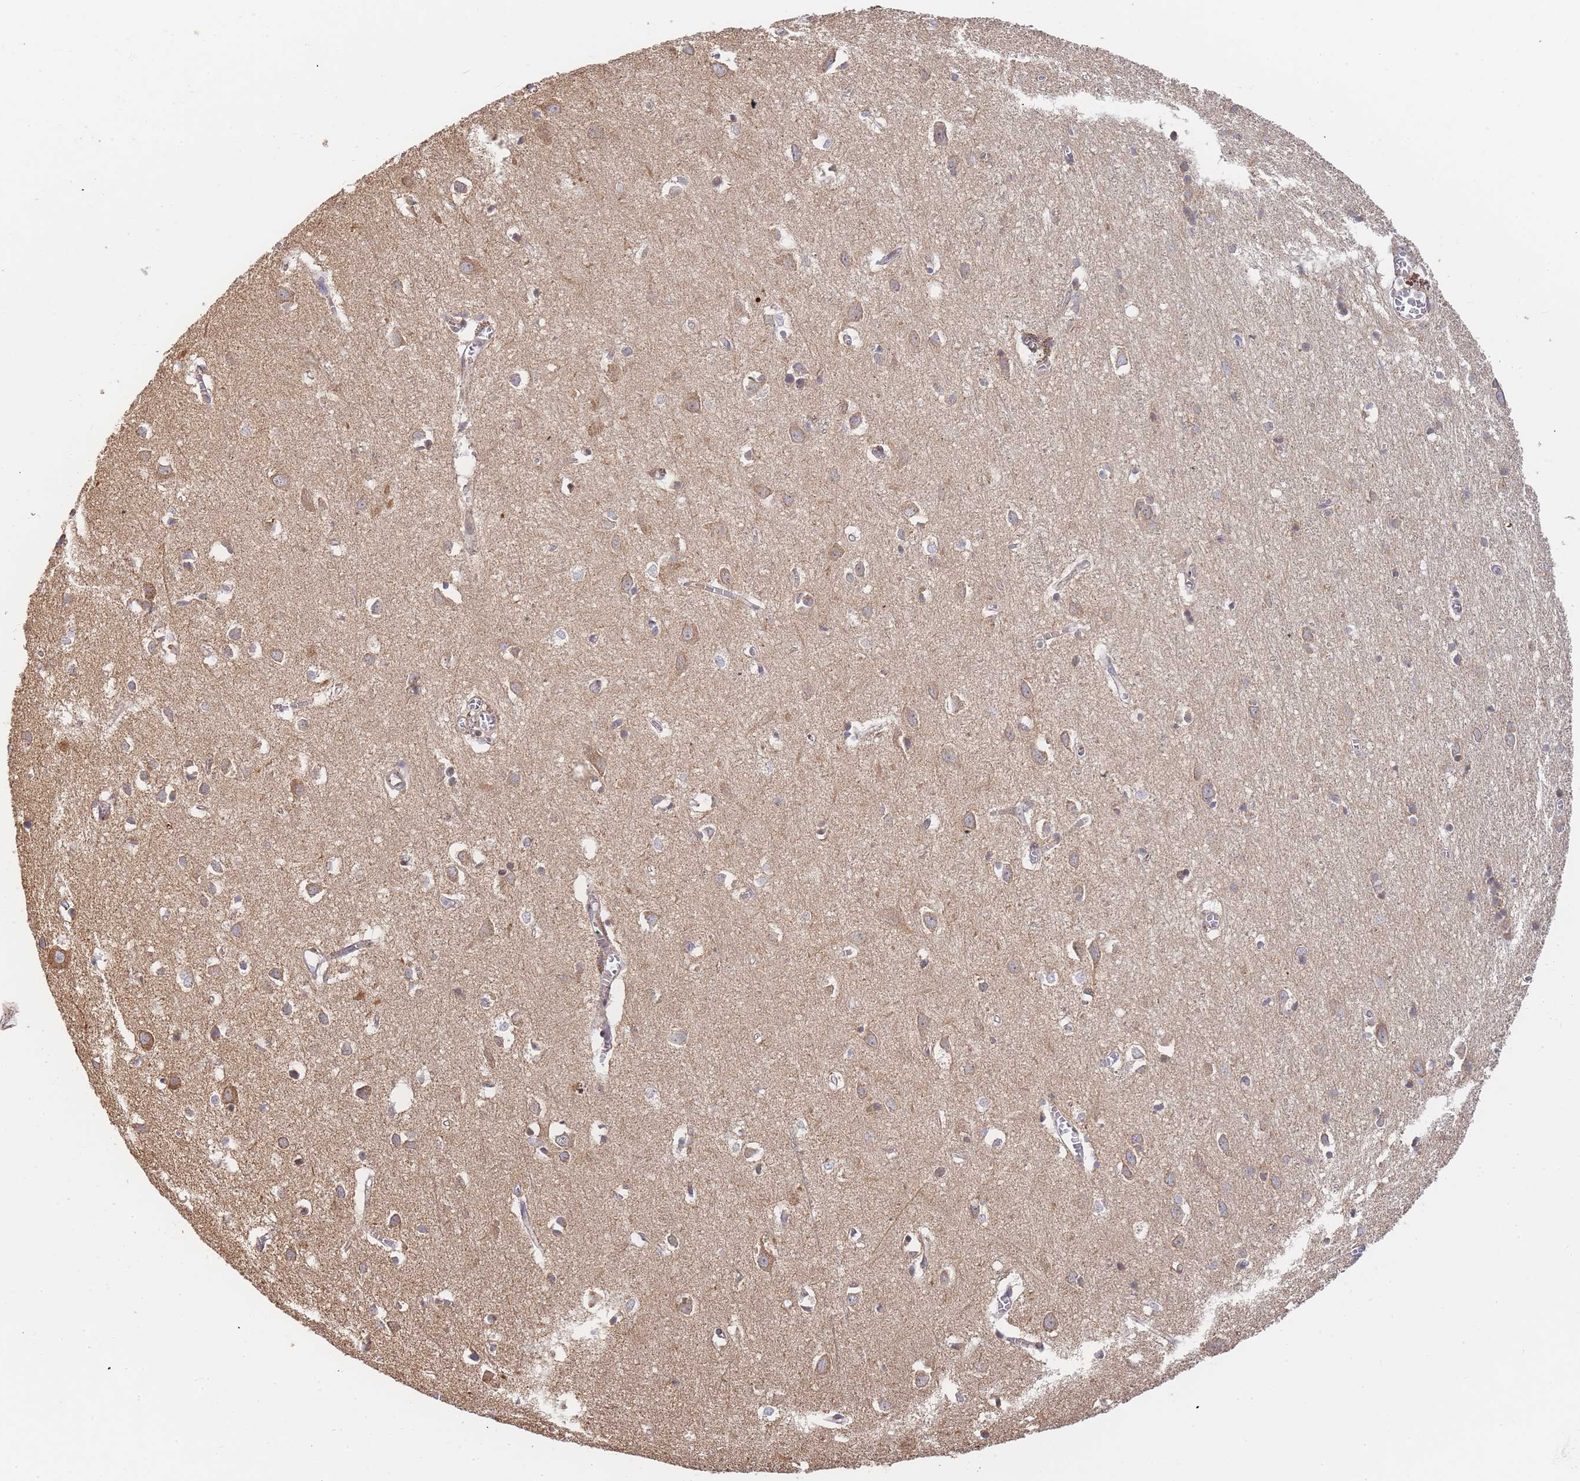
{"staining": {"intensity": "weak", "quantity": ">75%", "location": "cytoplasmic/membranous"}, "tissue": "cerebral cortex", "cell_type": "Endothelial cells", "image_type": "normal", "snomed": [{"axis": "morphology", "description": "Normal tissue, NOS"}, {"axis": "topography", "description": "Cerebral cortex"}], "caption": "Endothelial cells display weak cytoplasmic/membranous staining in about >75% of cells in normal cerebral cortex.", "gene": "ADCY9", "patient": {"sex": "female", "age": 64}}